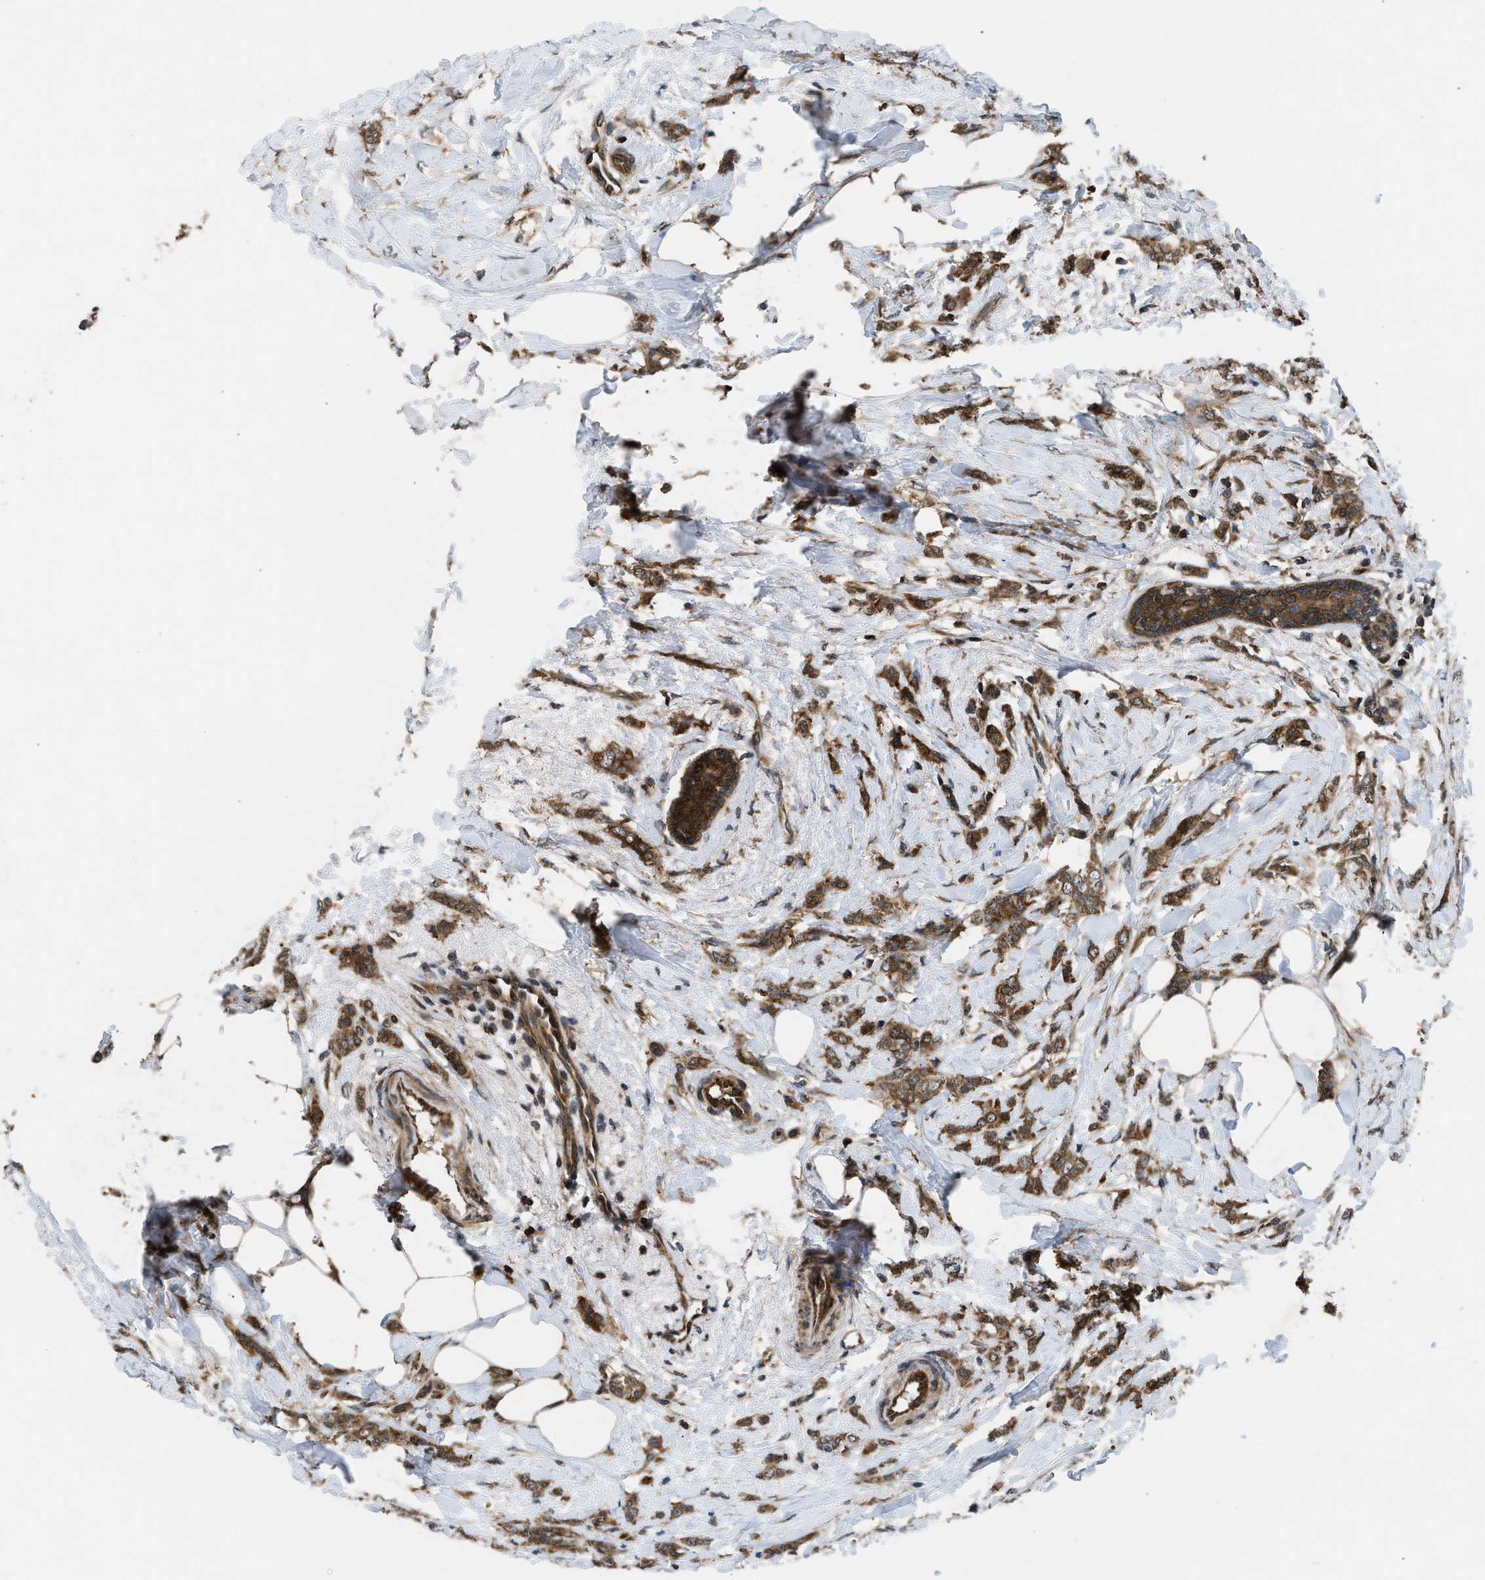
{"staining": {"intensity": "moderate", "quantity": ">75%", "location": "cytoplasmic/membranous"}, "tissue": "breast cancer", "cell_type": "Tumor cells", "image_type": "cancer", "snomed": [{"axis": "morphology", "description": "Lobular carcinoma, in situ"}, {"axis": "morphology", "description": "Lobular carcinoma"}, {"axis": "topography", "description": "Breast"}], "caption": "Immunohistochemistry (DAB) staining of breast cancer displays moderate cytoplasmic/membranous protein expression in about >75% of tumor cells.", "gene": "OXSR1", "patient": {"sex": "female", "age": 41}}